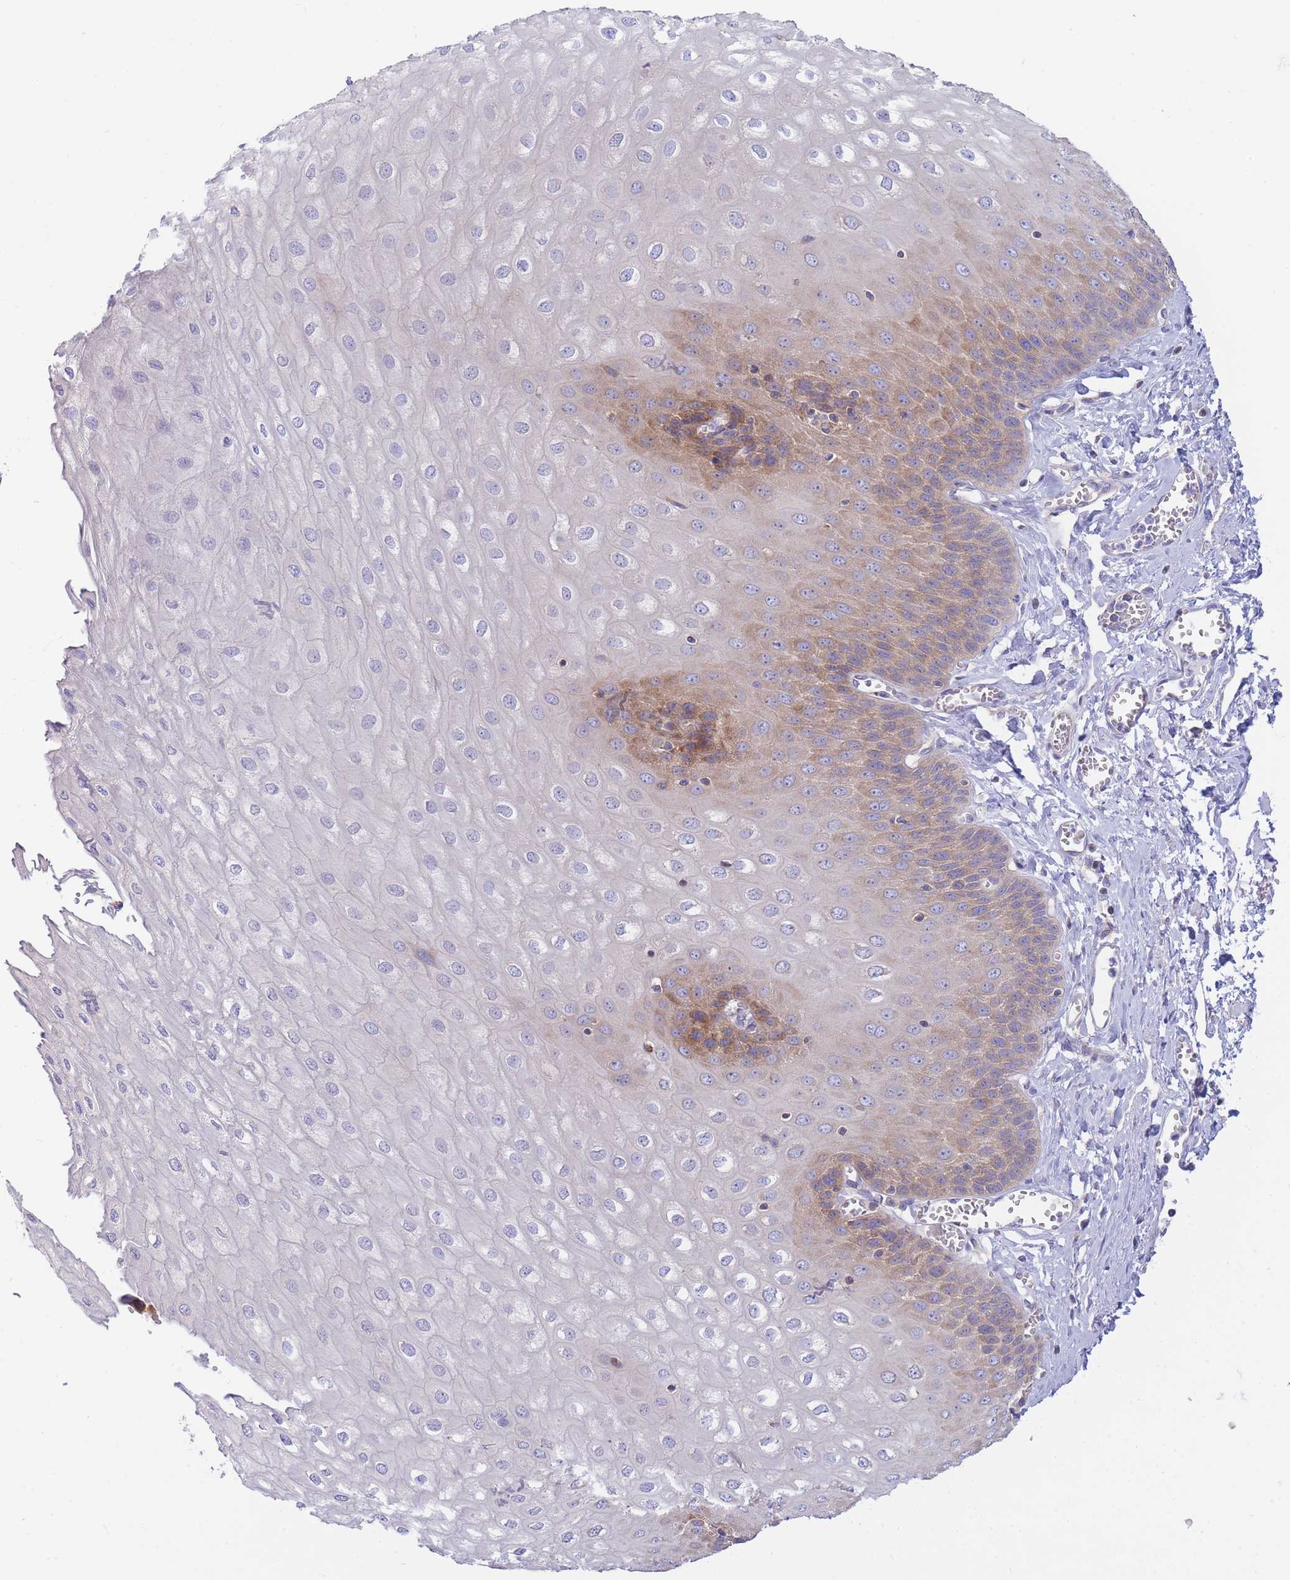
{"staining": {"intensity": "strong", "quantity": "25%-75%", "location": "cytoplasmic/membranous"}, "tissue": "esophagus", "cell_type": "Squamous epithelial cells", "image_type": "normal", "snomed": [{"axis": "morphology", "description": "Normal tissue, NOS"}, {"axis": "topography", "description": "Esophagus"}], "caption": "A brown stain shows strong cytoplasmic/membranous staining of a protein in squamous epithelial cells of unremarkable esophagus.", "gene": "SH2B2", "patient": {"sex": "male", "age": 60}}